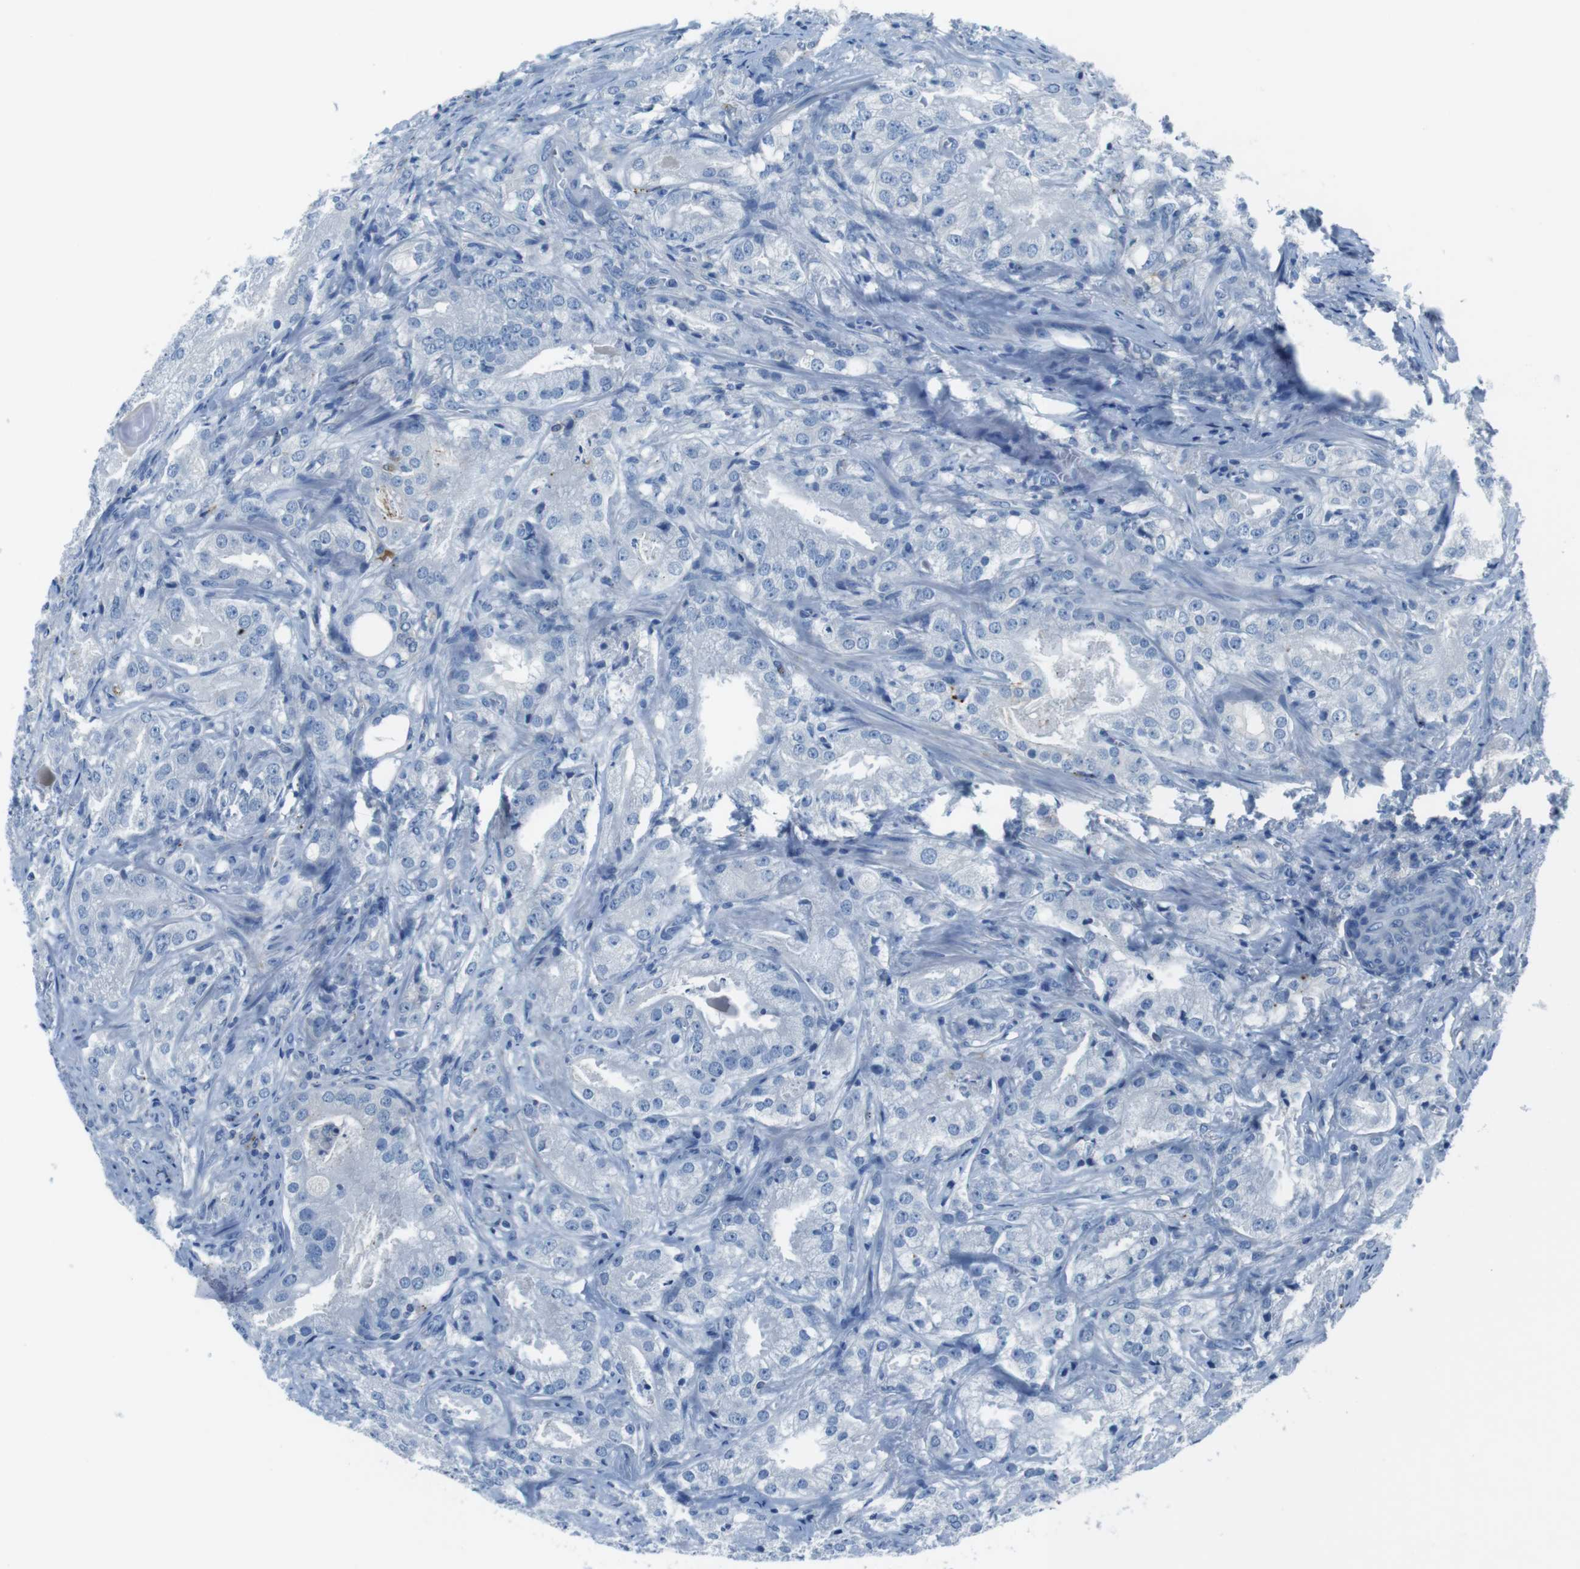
{"staining": {"intensity": "negative", "quantity": "none", "location": "none"}, "tissue": "prostate cancer", "cell_type": "Tumor cells", "image_type": "cancer", "snomed": [{"axis": "morphology", "description": "Adenocarcinoma, High grade"}, {"axis": "topography", "description": "Prostate"}], "caption": "DAB immunohistochemical staining of prostate cancer exhibits no significant positivity in tumor cells.", "gene": "TULP3", "patient": {"sex": "male", "age": 64}}